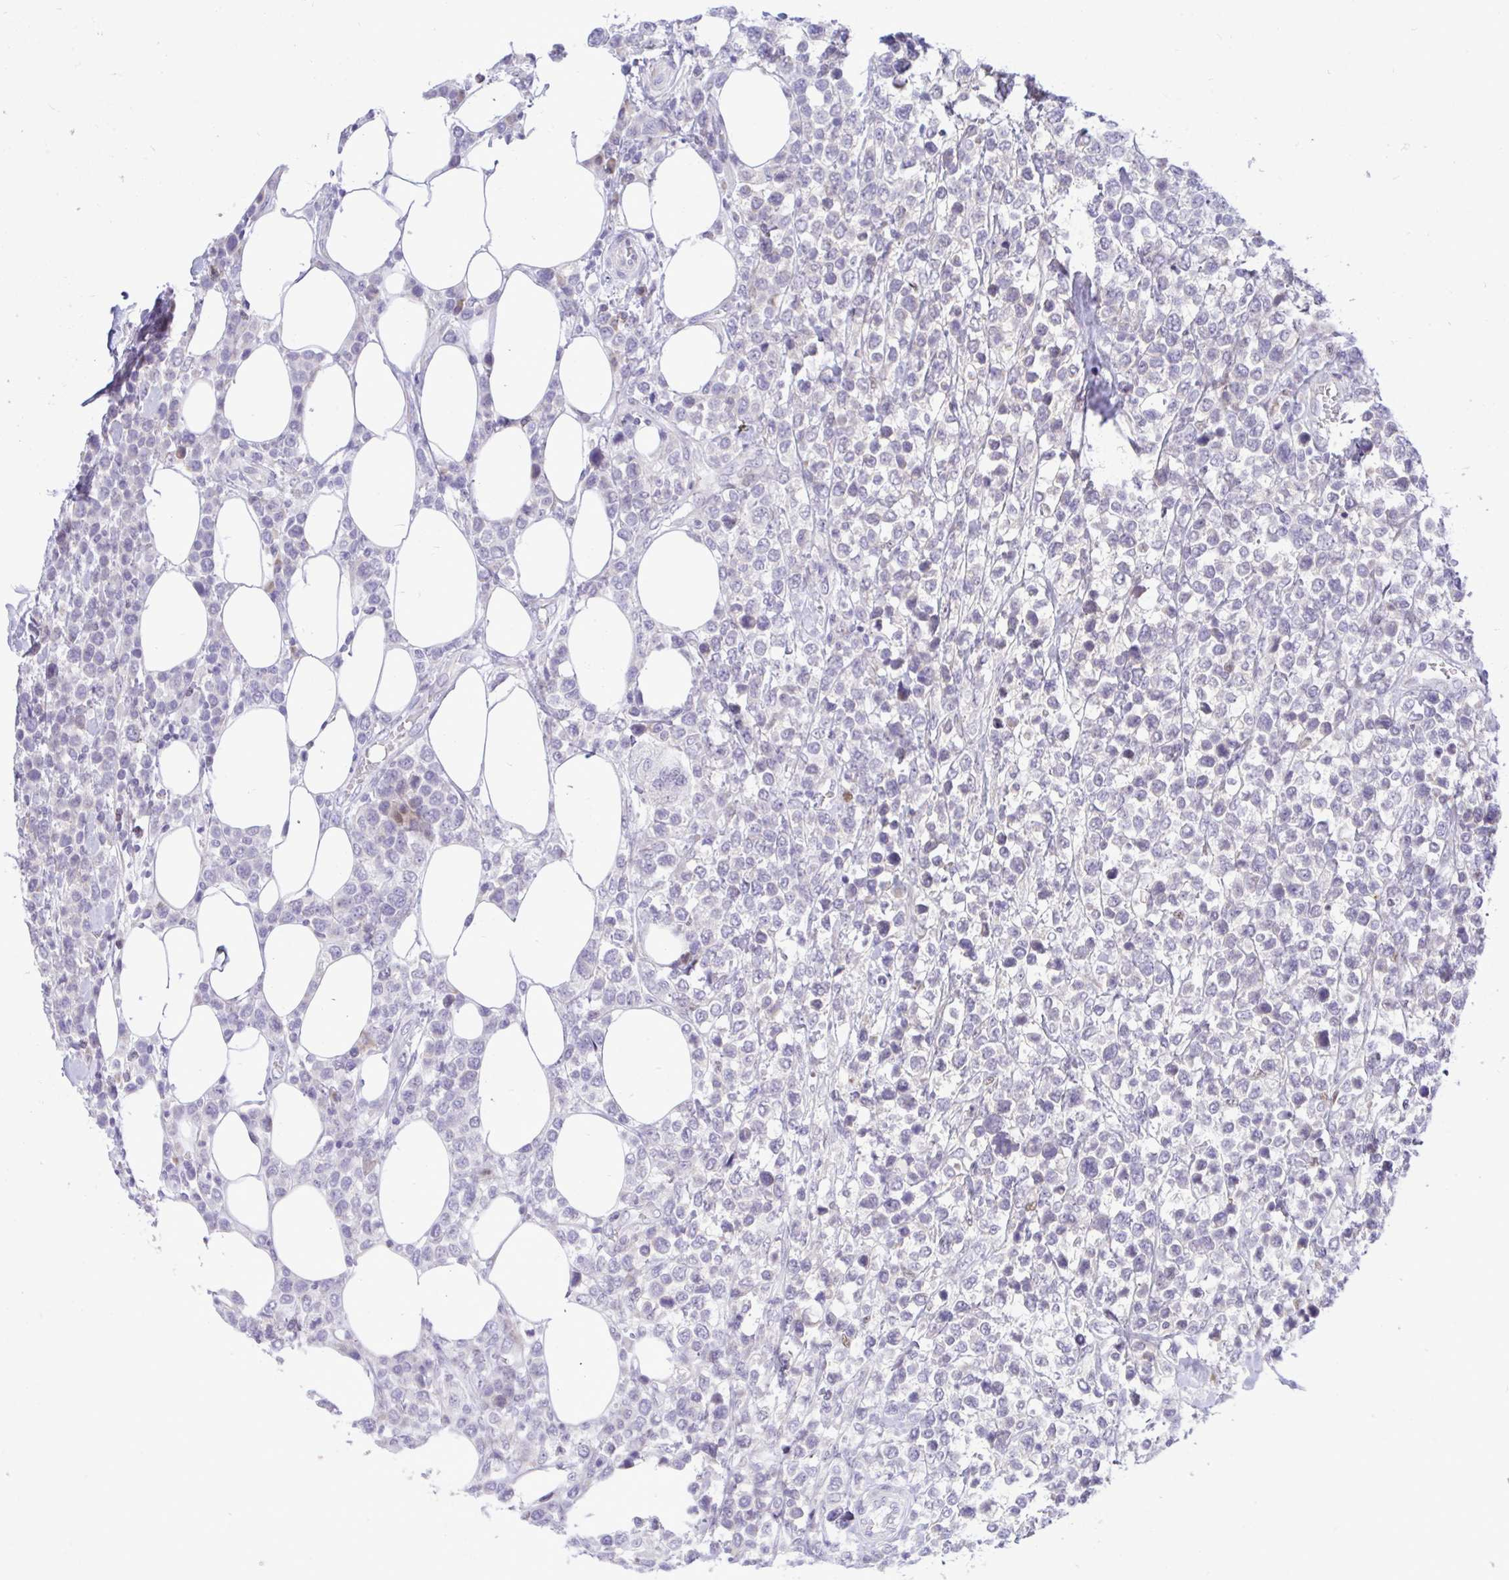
{"staining": {"intensity": "negative", "quantity": "none", "location": "none"}, "tissue": "lymphoma", "cell_type": "Tumor cells", "image_type": "cancer", "snomed": [{"axis": "morphology", "description": "Malignant lymphoma, non-Hodgkin's type, High grade"}, {"axis": "topography", "description": "Soft tissue"}], "caption": "This is an immunohistochemistry histopathology image of human high-grade malignant lymphoma, non-Hodgkin's type. There is no expression in tumor cells.", "gene": "EPOP", "patient": {"sex": "female", "age": 56}}